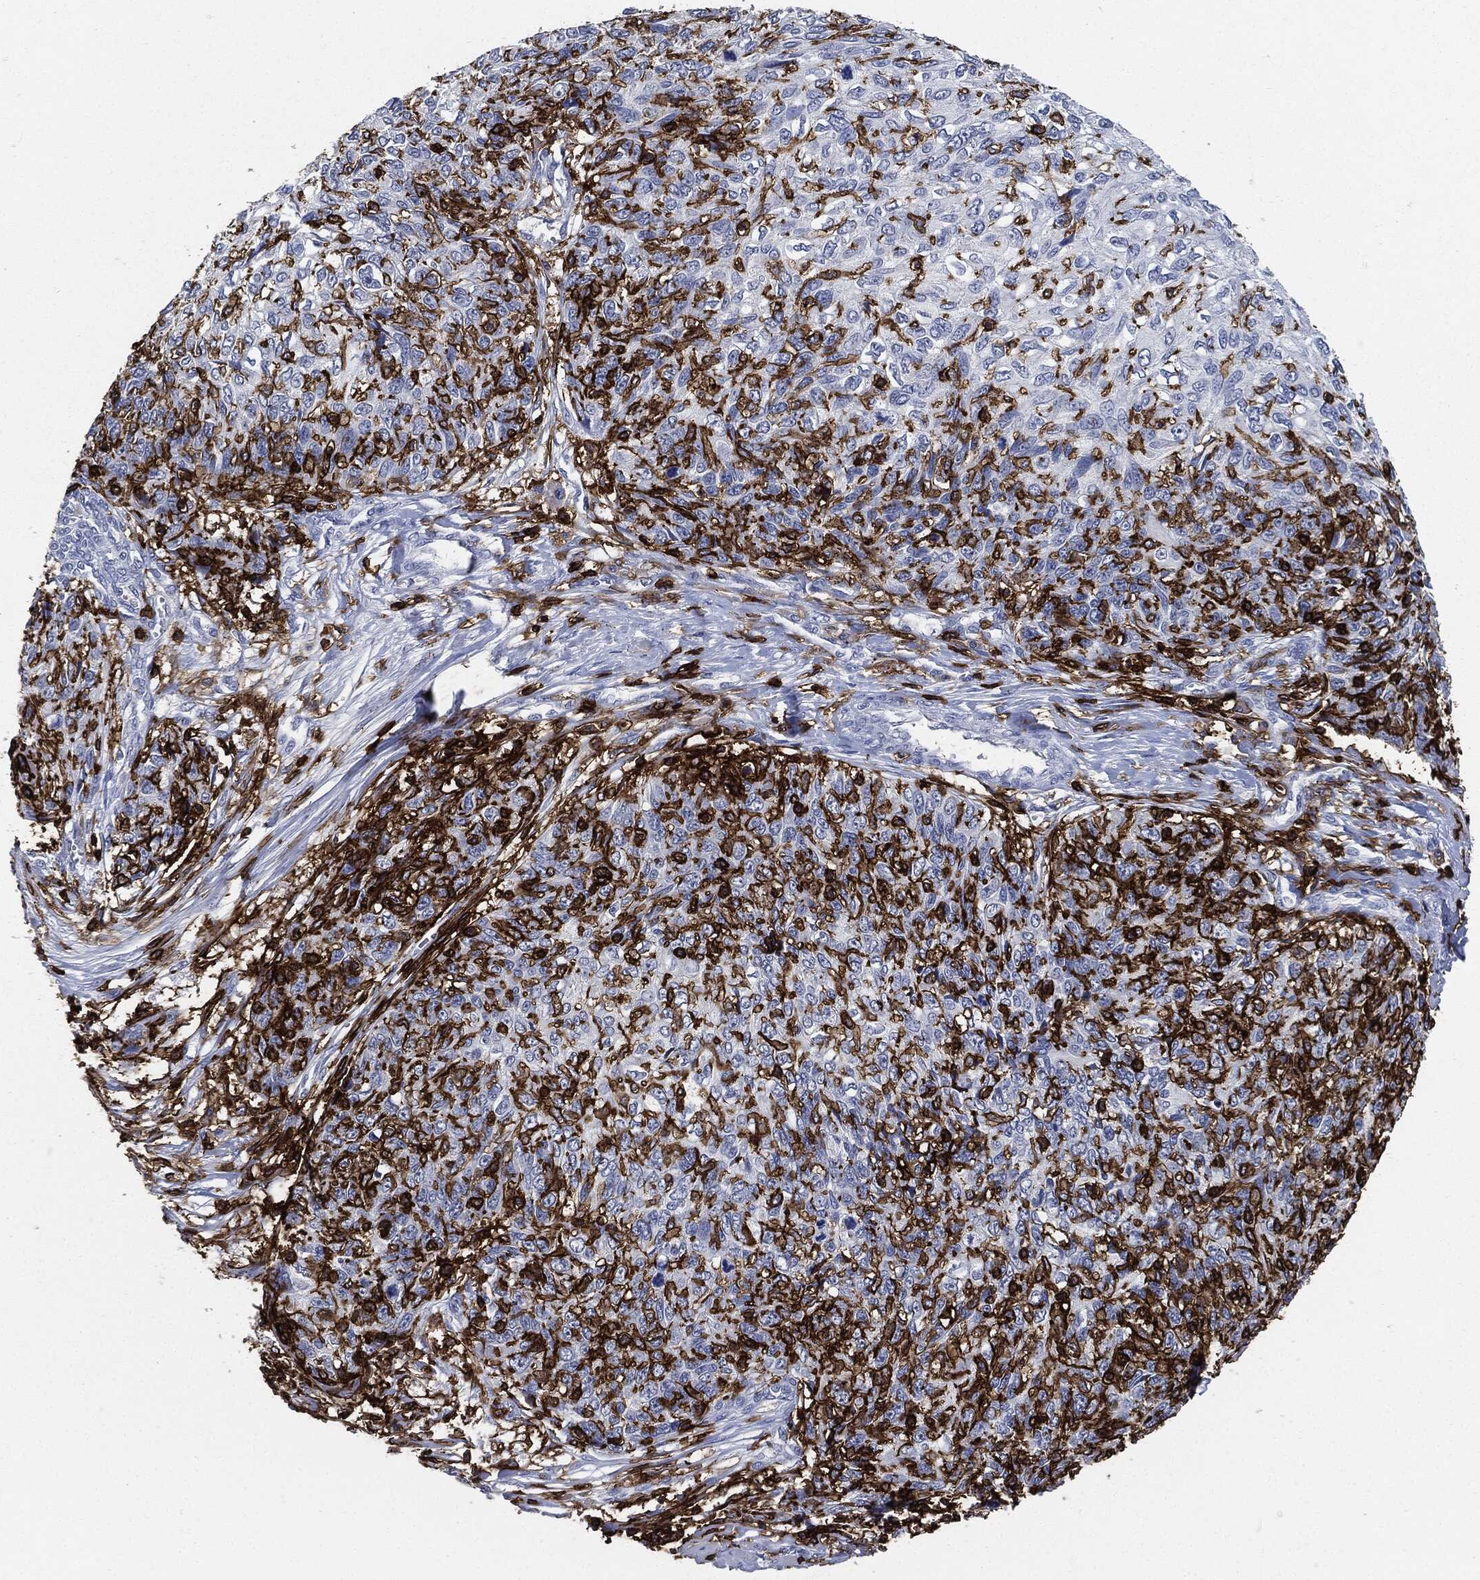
{"staining": {"intensity": "negative", "quantity": "none", "location": "none"}, "tissue": "skin cancer", "cell_type": "Tumor cells", "image_type": "cancer", "snomed": [{"axis": "morphology", "description": "Squamous cell carcinoma, NOS"}, {"axis": "topography", "description": "Skin"}], "caption": "This is an immunohistochemistry image of squamous cell carcinoma (skin). There is no staining in tumor cells.", "gene": "PTPRC", "patient": {"sex": "male", "age": 92}}